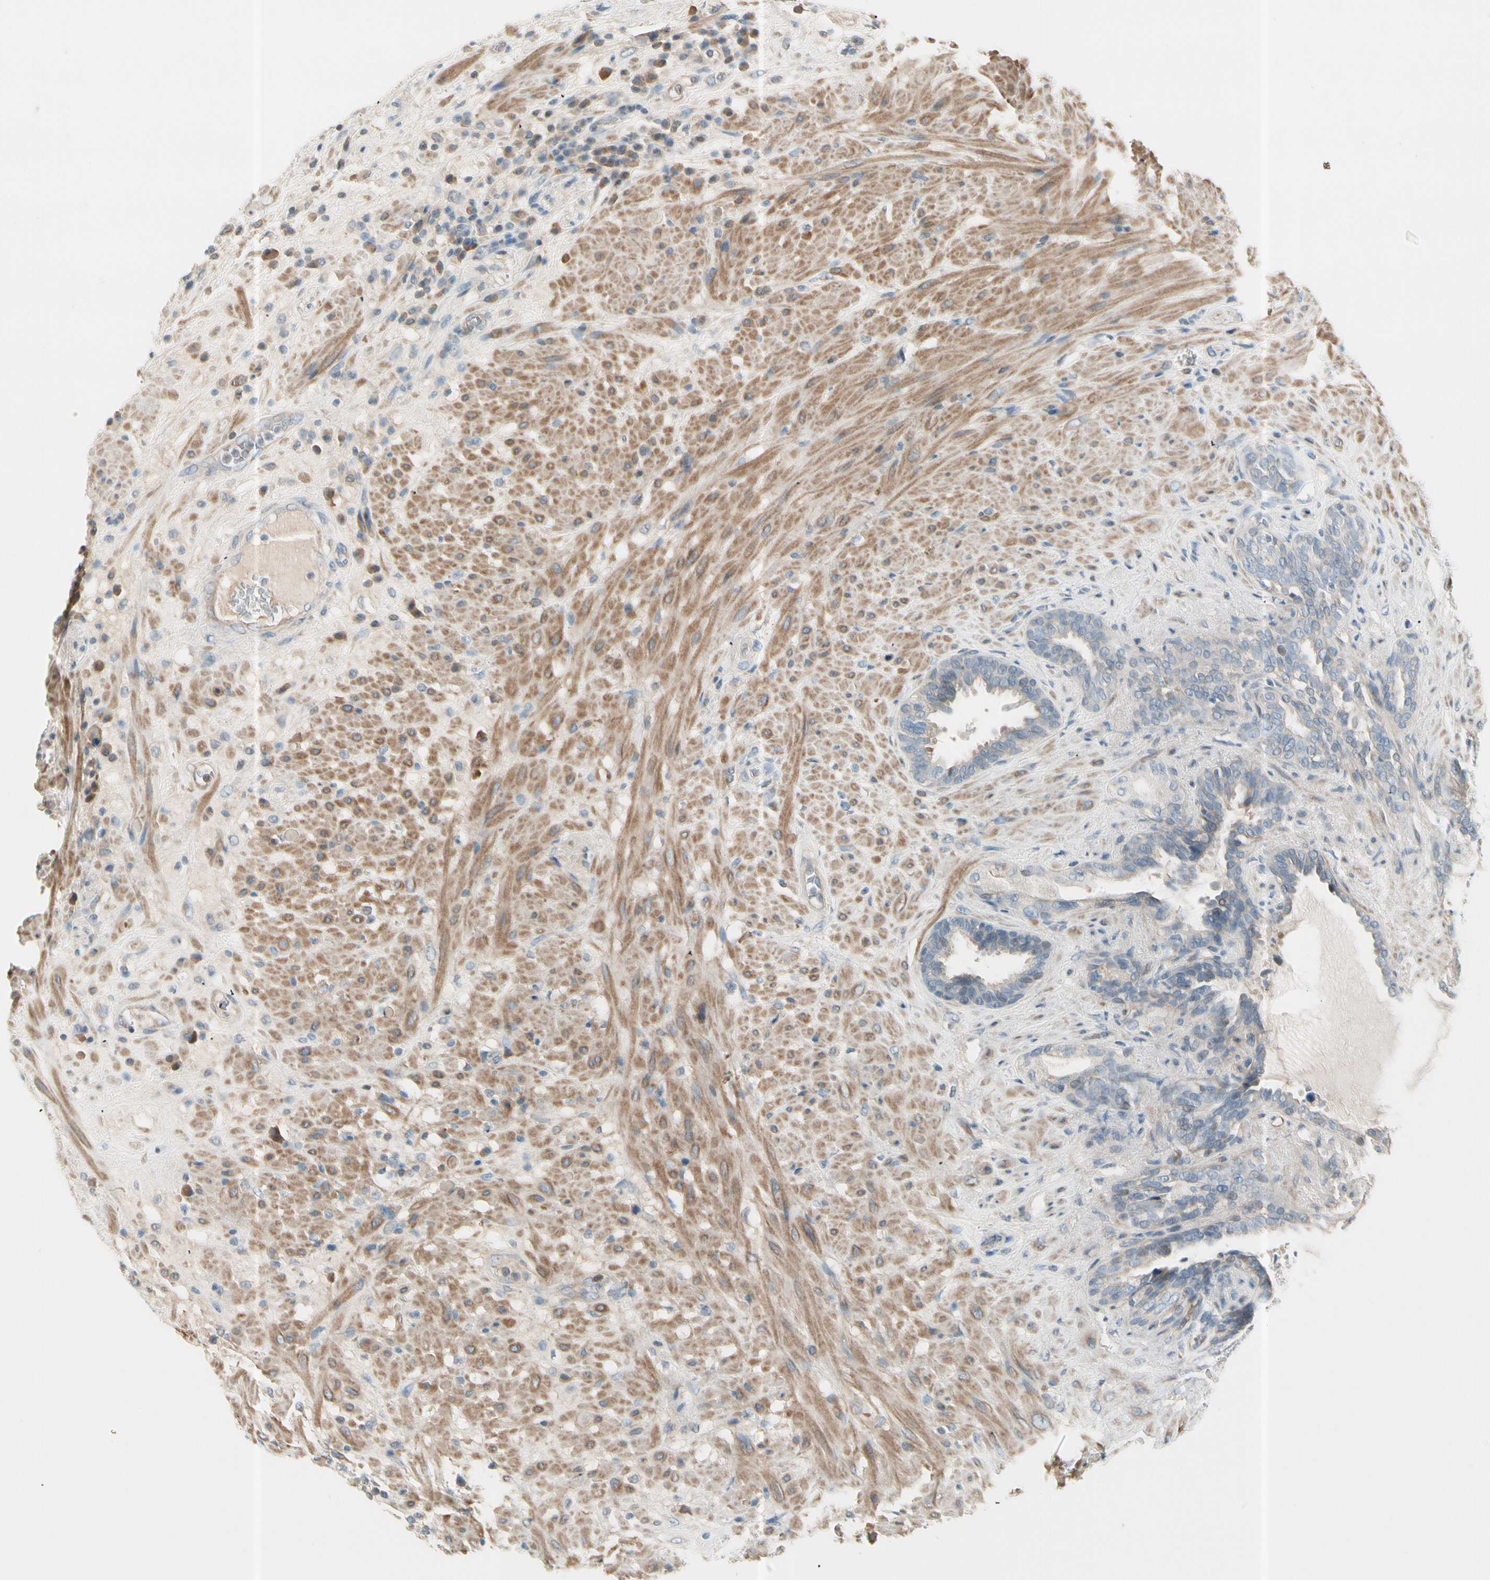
{"staining": {"intensity": "negative", "quantity": "none", "location": "none"}, "tissue": "seminal vesicle", "cell_type": "Glandular cells", "image_type": "normal", "snomed": [{"axis": "morphology", "description": "Normal tissue, NOS"}, {"axis": "topography", "description": "Seminal veicle"}], "caption": "High power microscopy photomicrograph of an immunohistochemistry (IHC) image of normal seminal vesicle, revealing no significant expression in glandular cells. (Immunohistochemistry (ihc), brightfield microscopy, high magnification).", "gene": "CYP2E1", "patient": {"sex": "male", "age": 61}}